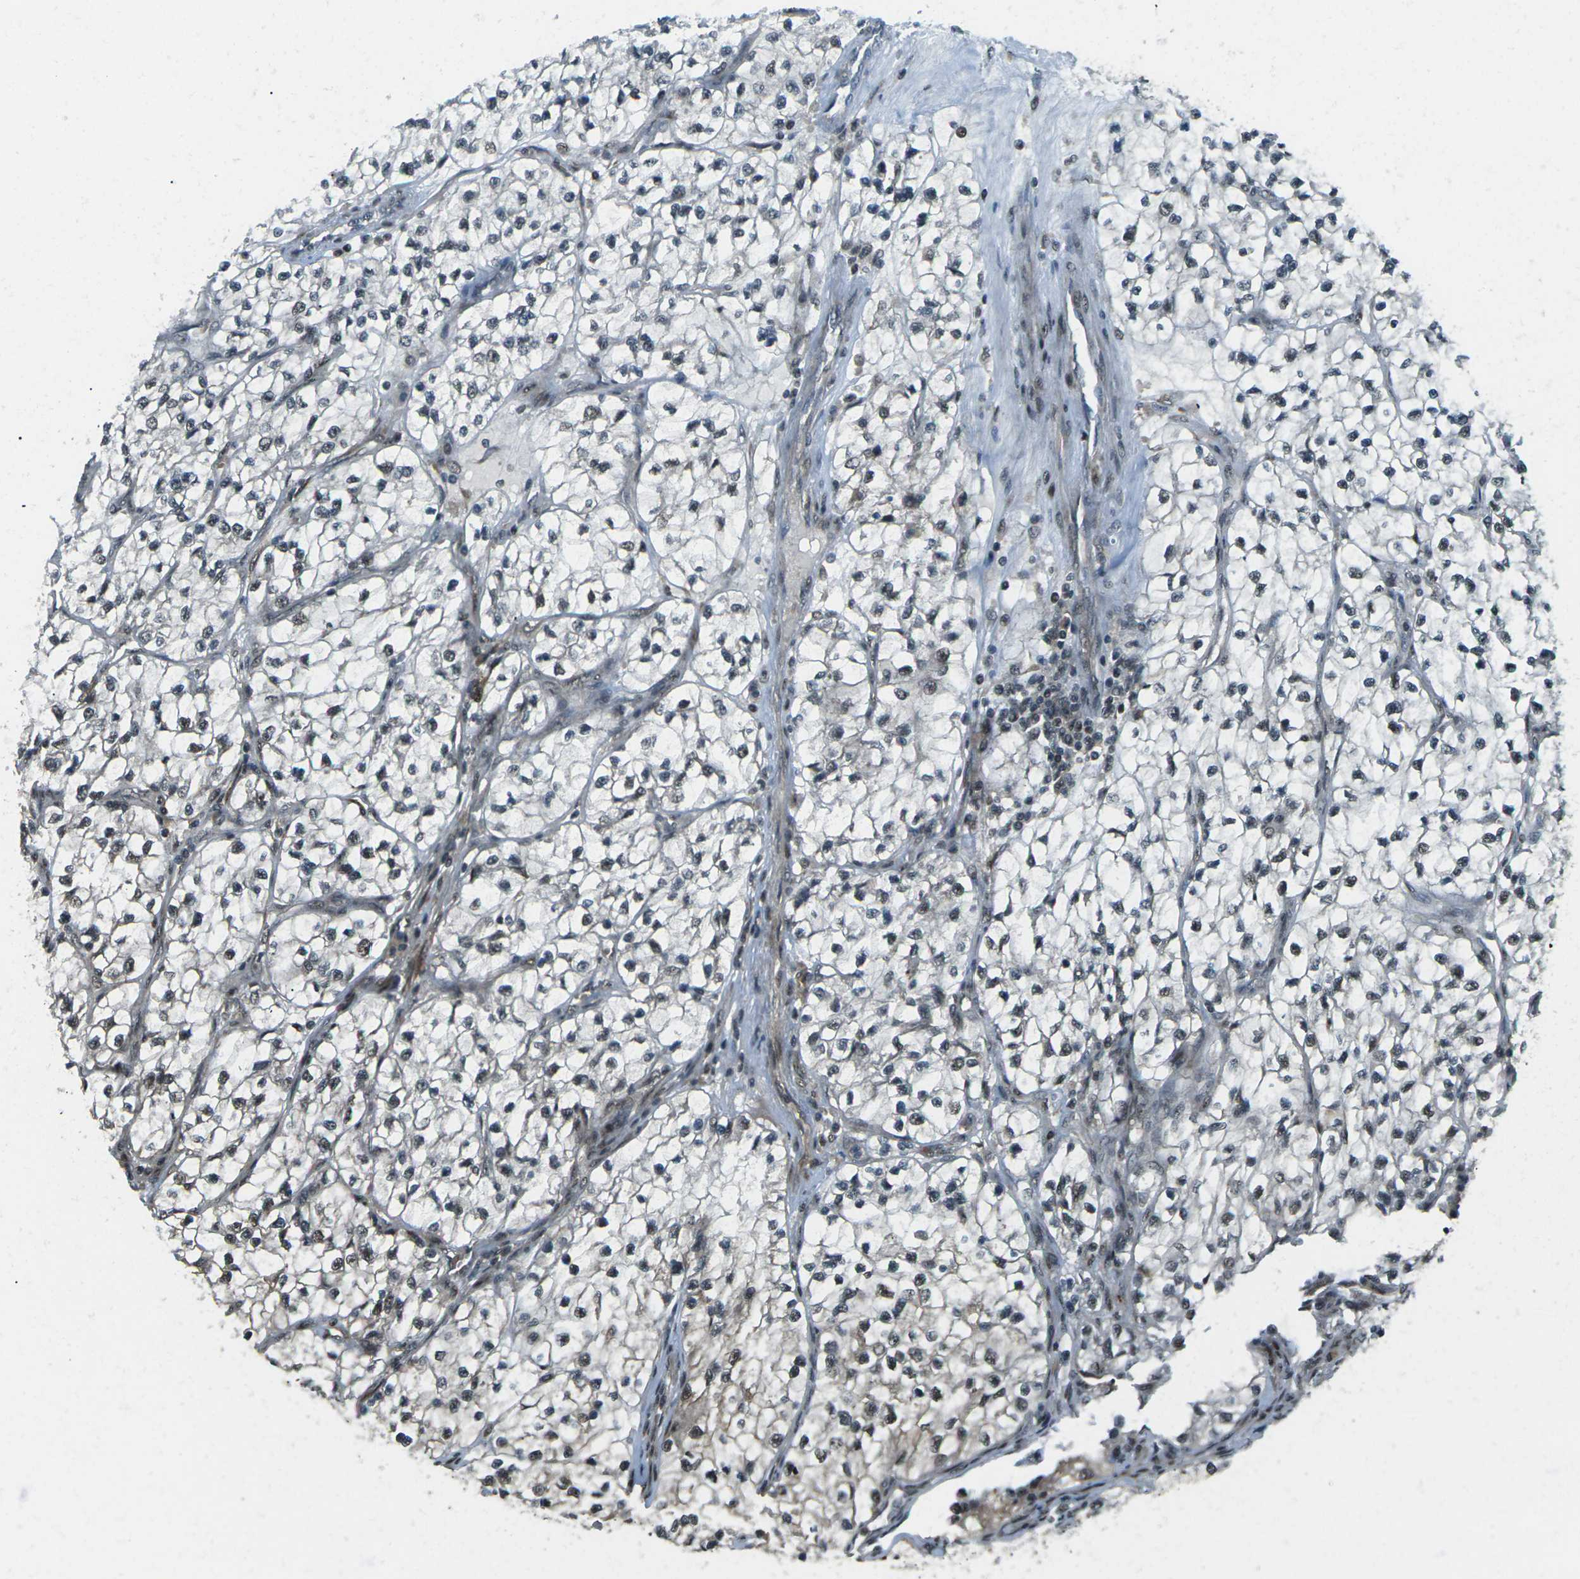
{"staining": {"intensity": "moderate", "quantity": "<25%", "location": "nuclear"}, "tissue": "renal cancer", "cell_type": "Tumor cells", "image_type": "cancer", "snomed": [{"axis": "morphology", "description": "Adenocarcinoma, NOS"}, {"axis": "topography", "description": "Kidney"}], "caption": "This photomicrograph shows immunohistochemistry staining of human adenocarcinoma (renal), with low moderate nuclear expression in about <25% of tumor cells.", "gene": "UBE2S", "patient": {"sex": "female", "age": 57}}